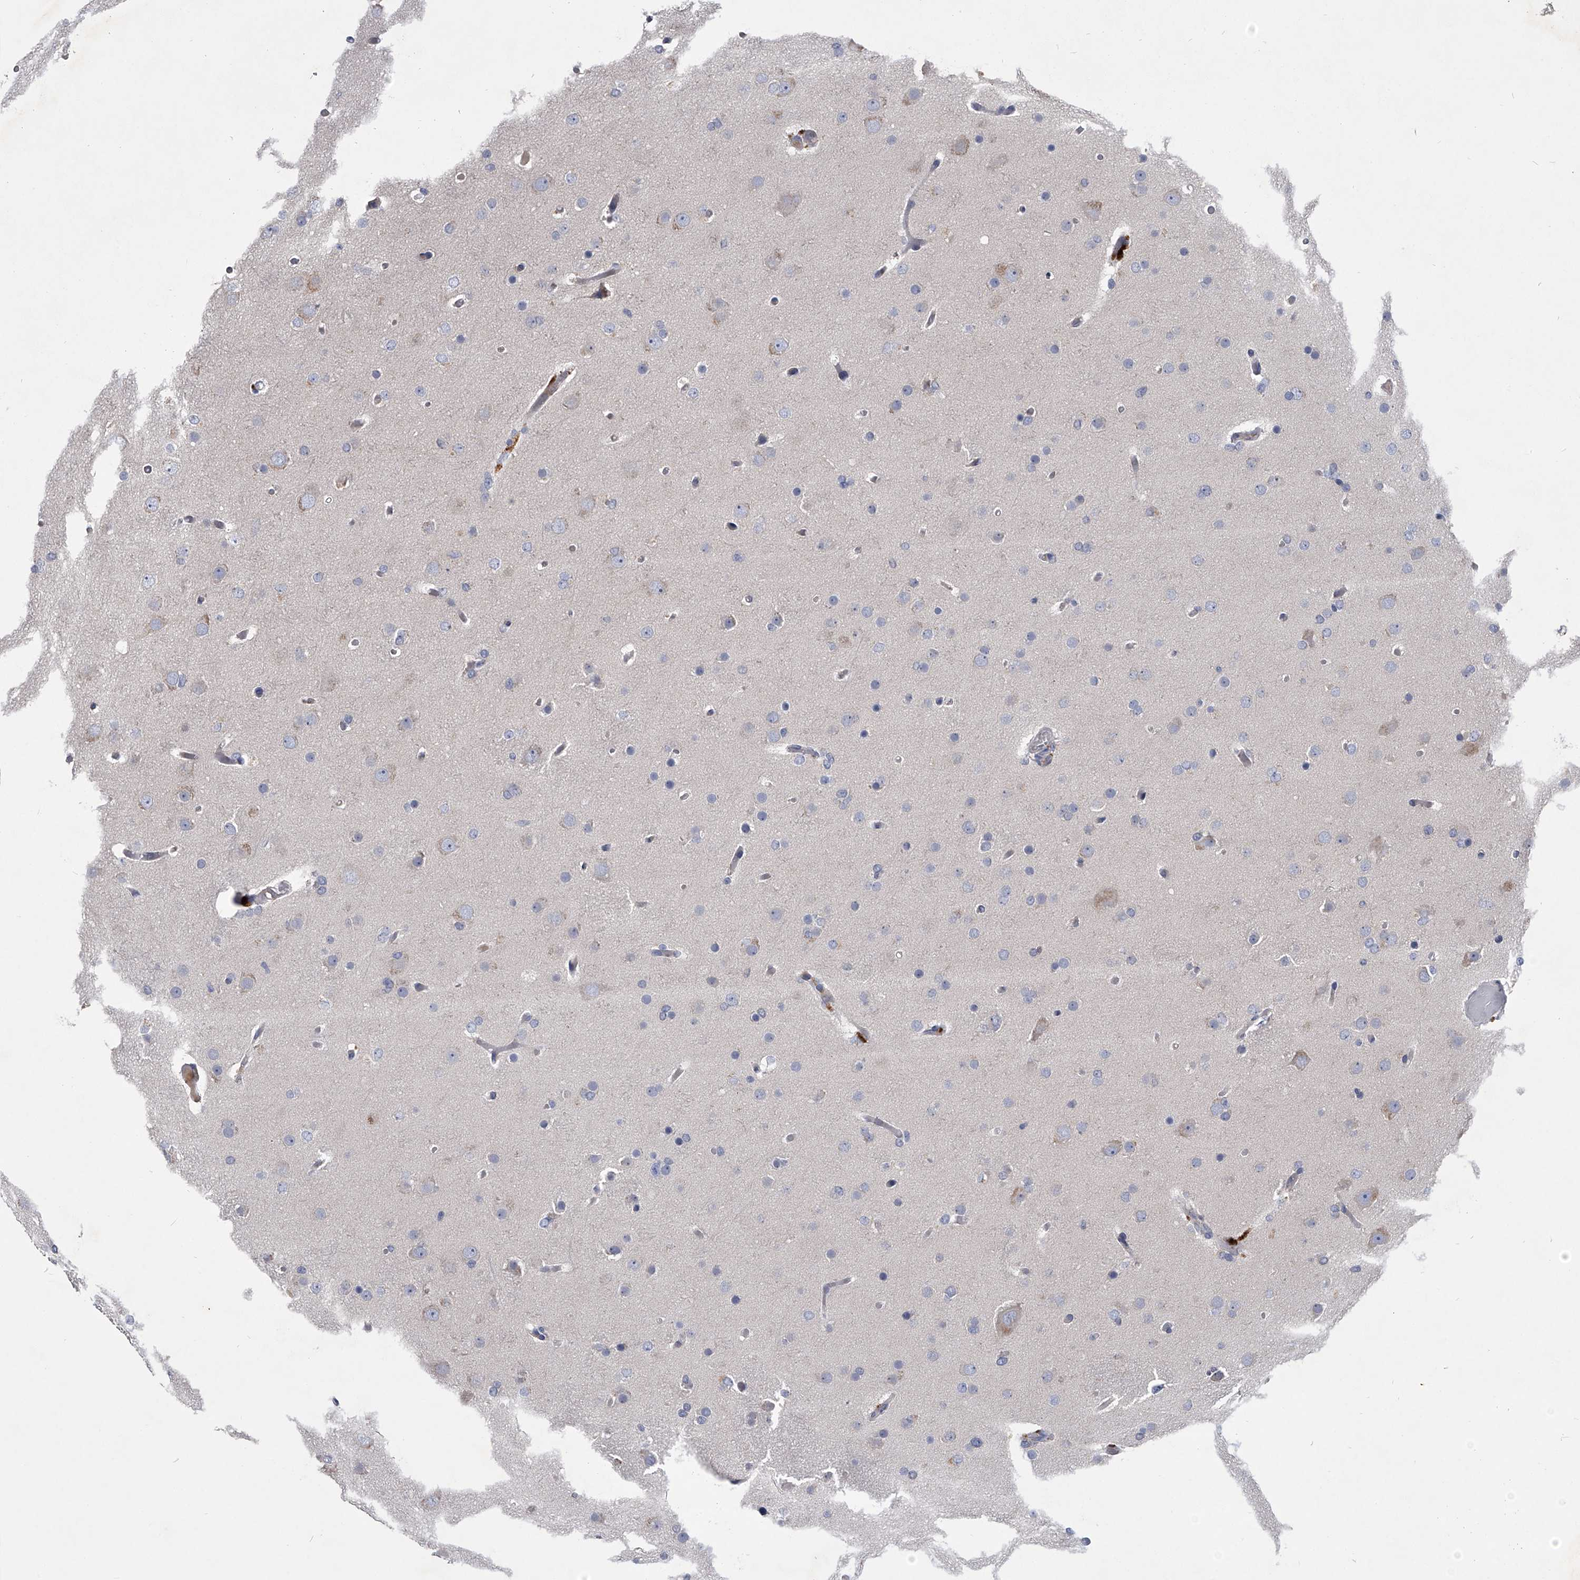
{"staining": {"intensity": "negative", "quantity": "none", "location": "none"}, "tissue": "glioma", "cell_type": "Tumor cells", "image_type": "cancer", "snomed": [{"axis": "morphology", "description": "Glioma, malignant, High grade"}, {"axis": "topography", "description": "Cerebral cortex"}], "caption": "Immunohistochemistry of malignant high-grade glioma exhibits no positivity in tumor cells.", "gene": "CCR4", "patient": {"sex": "female", "age": 36}}